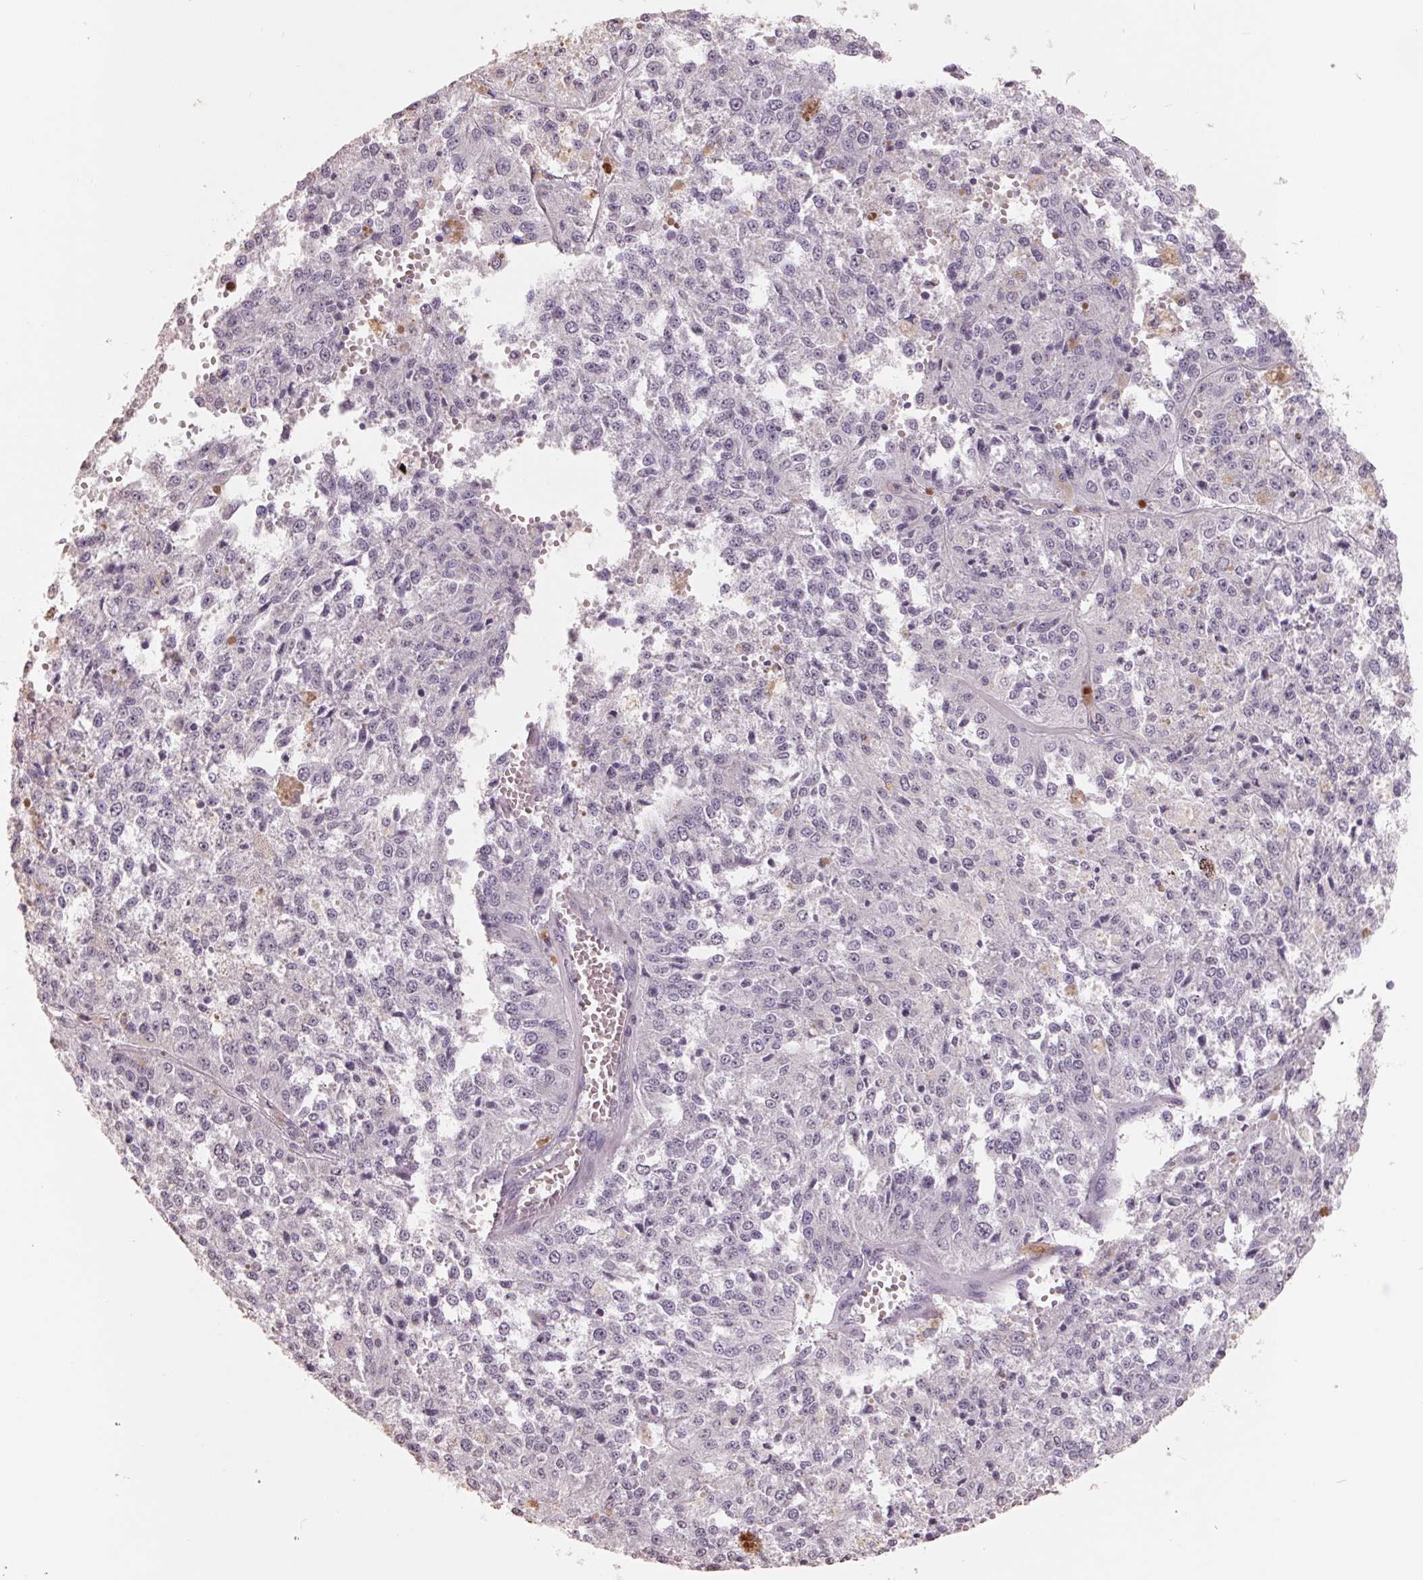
{"staining": {"intensity": "negative", "quantity": "none", "location": "none"}, "tissue": "melanoma", "cell_type": "Tumor cells", "image_type": "cancer", "snomed": [{"axis": "morphology", "description": "Malignant melanoma, Metastatic site"}, {"axis": "topography", "description": "Lymph node"}], "caption": "This is a histopathology image of IHC staining of malignant melanoma (metastatic site), which shows no staining in tumor cells.", "gene": "FTCD", "patient": {"sex": "female", "age": 64}}